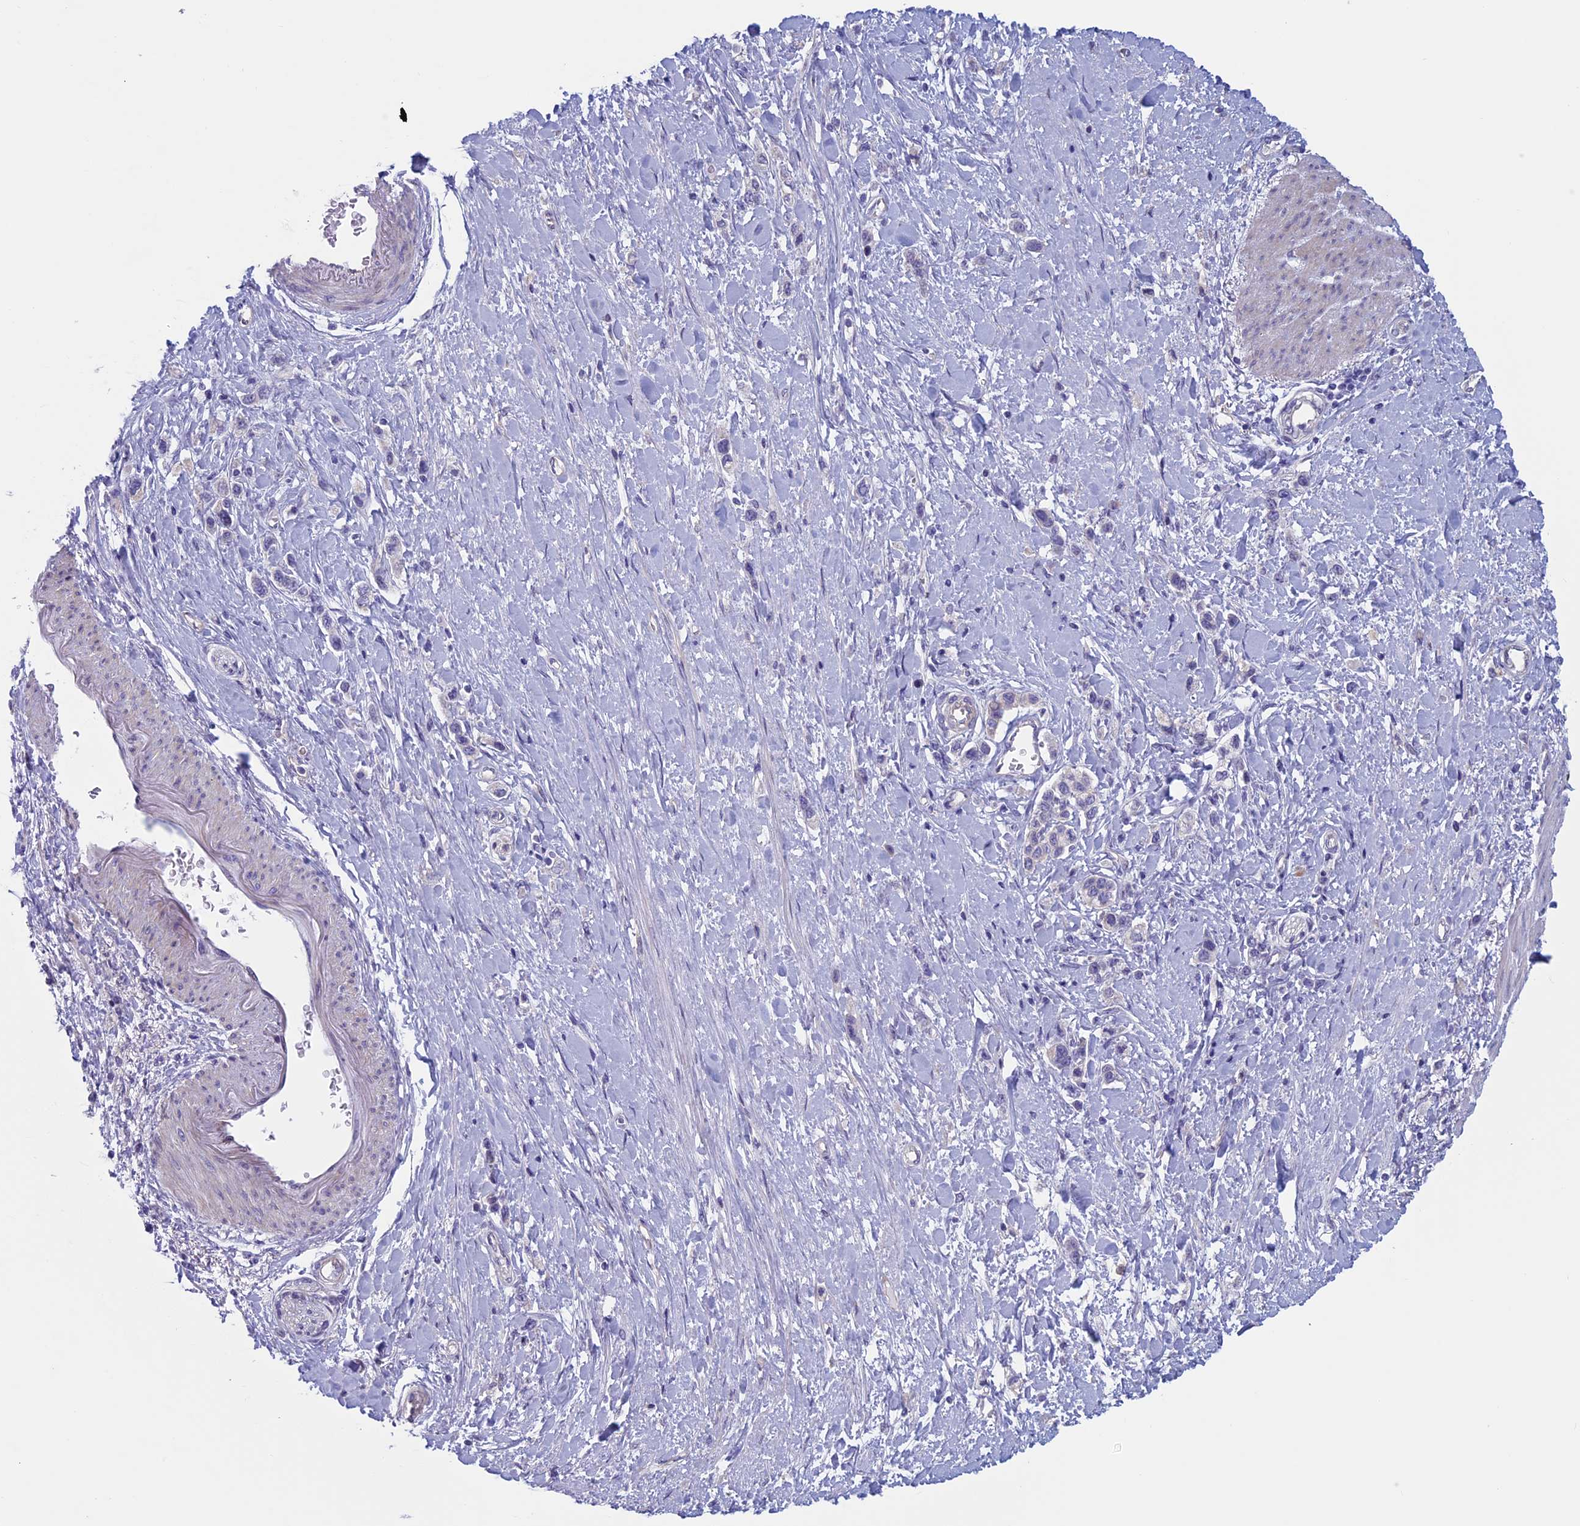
{"staining": {"intensity": "negative", "quantity": "none", "location": "none"}, "tissue": "stomach cancer", "cell_type": "Tumor cells", "image_type": "cancer", "snomed": [{"axis": "morphology", "description": "Adenocarcinoma, NOS"}, {"axis": "topography", "description": "Stomach"}], "caption": "Immunohistochemistry (IHC) image of neoplastic tissue: stomach cancer (adenocarcinoma) stained with DAB (3,3'-diaminobenzidine) shows no significant protein staining in tumor cells.", "gene": "CNOT6L", "patient": {"sex": "female", "age": 65}}